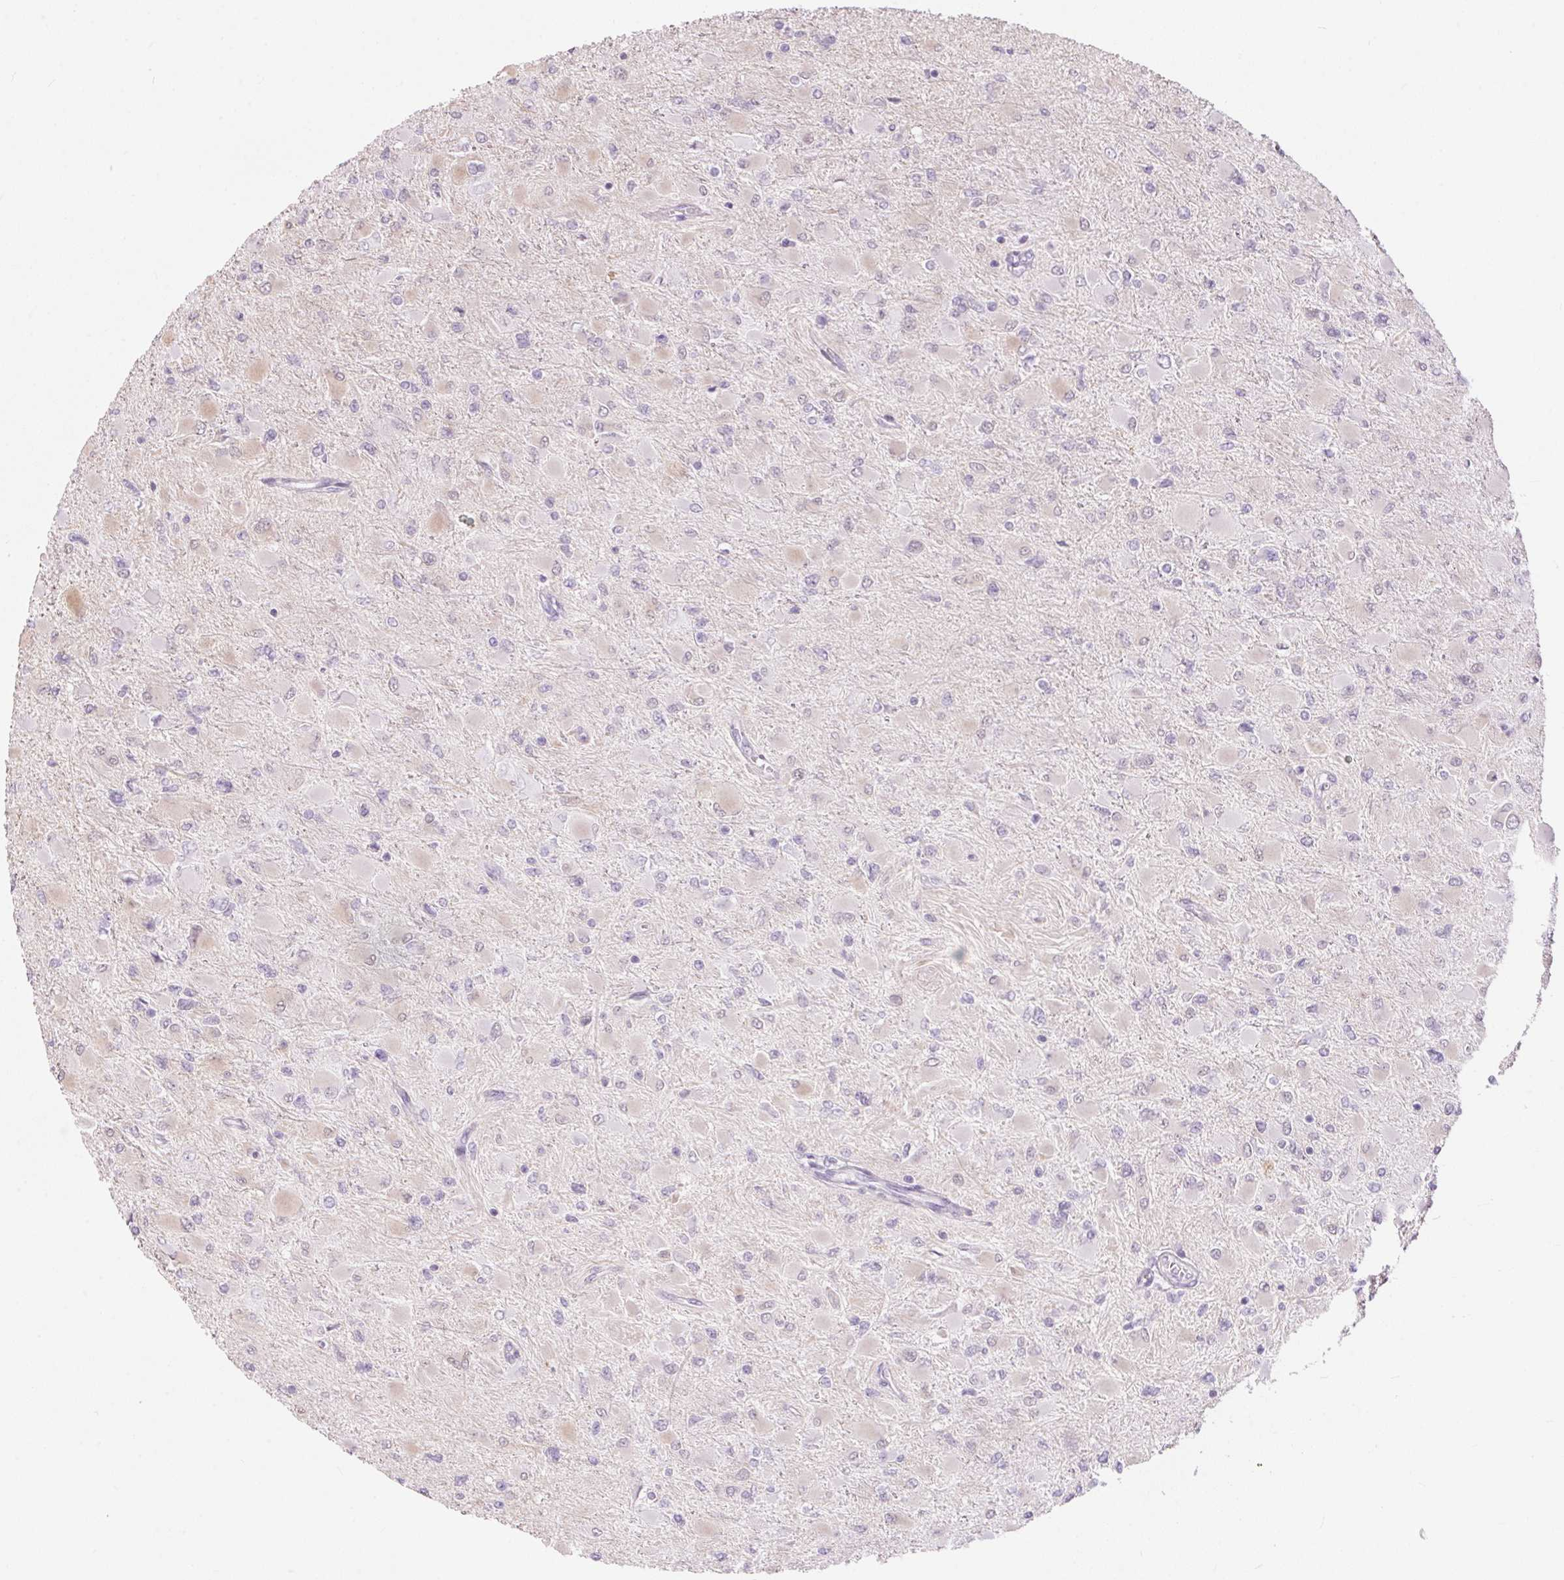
{"staining": {"intensity": "negative", "quantity": "none", "location": "none"}, "tissue": "glioma", "cell_type": "Tumor cells", "image_type": "cancer", "snomed": [{"axis": "morphology", "description": "Glioma, malignant, High grade"}, {"axis": "topography", "description": "Cerebral cortex"}], "caption": "An image of human glioma is negative for staining in tumor cells. The staining is performed using DAB brown chromogen with nuclei counter-stained in using hematoxylin.", "gene": "CADPS", "patient": {"sex": "female", "age": 36}}